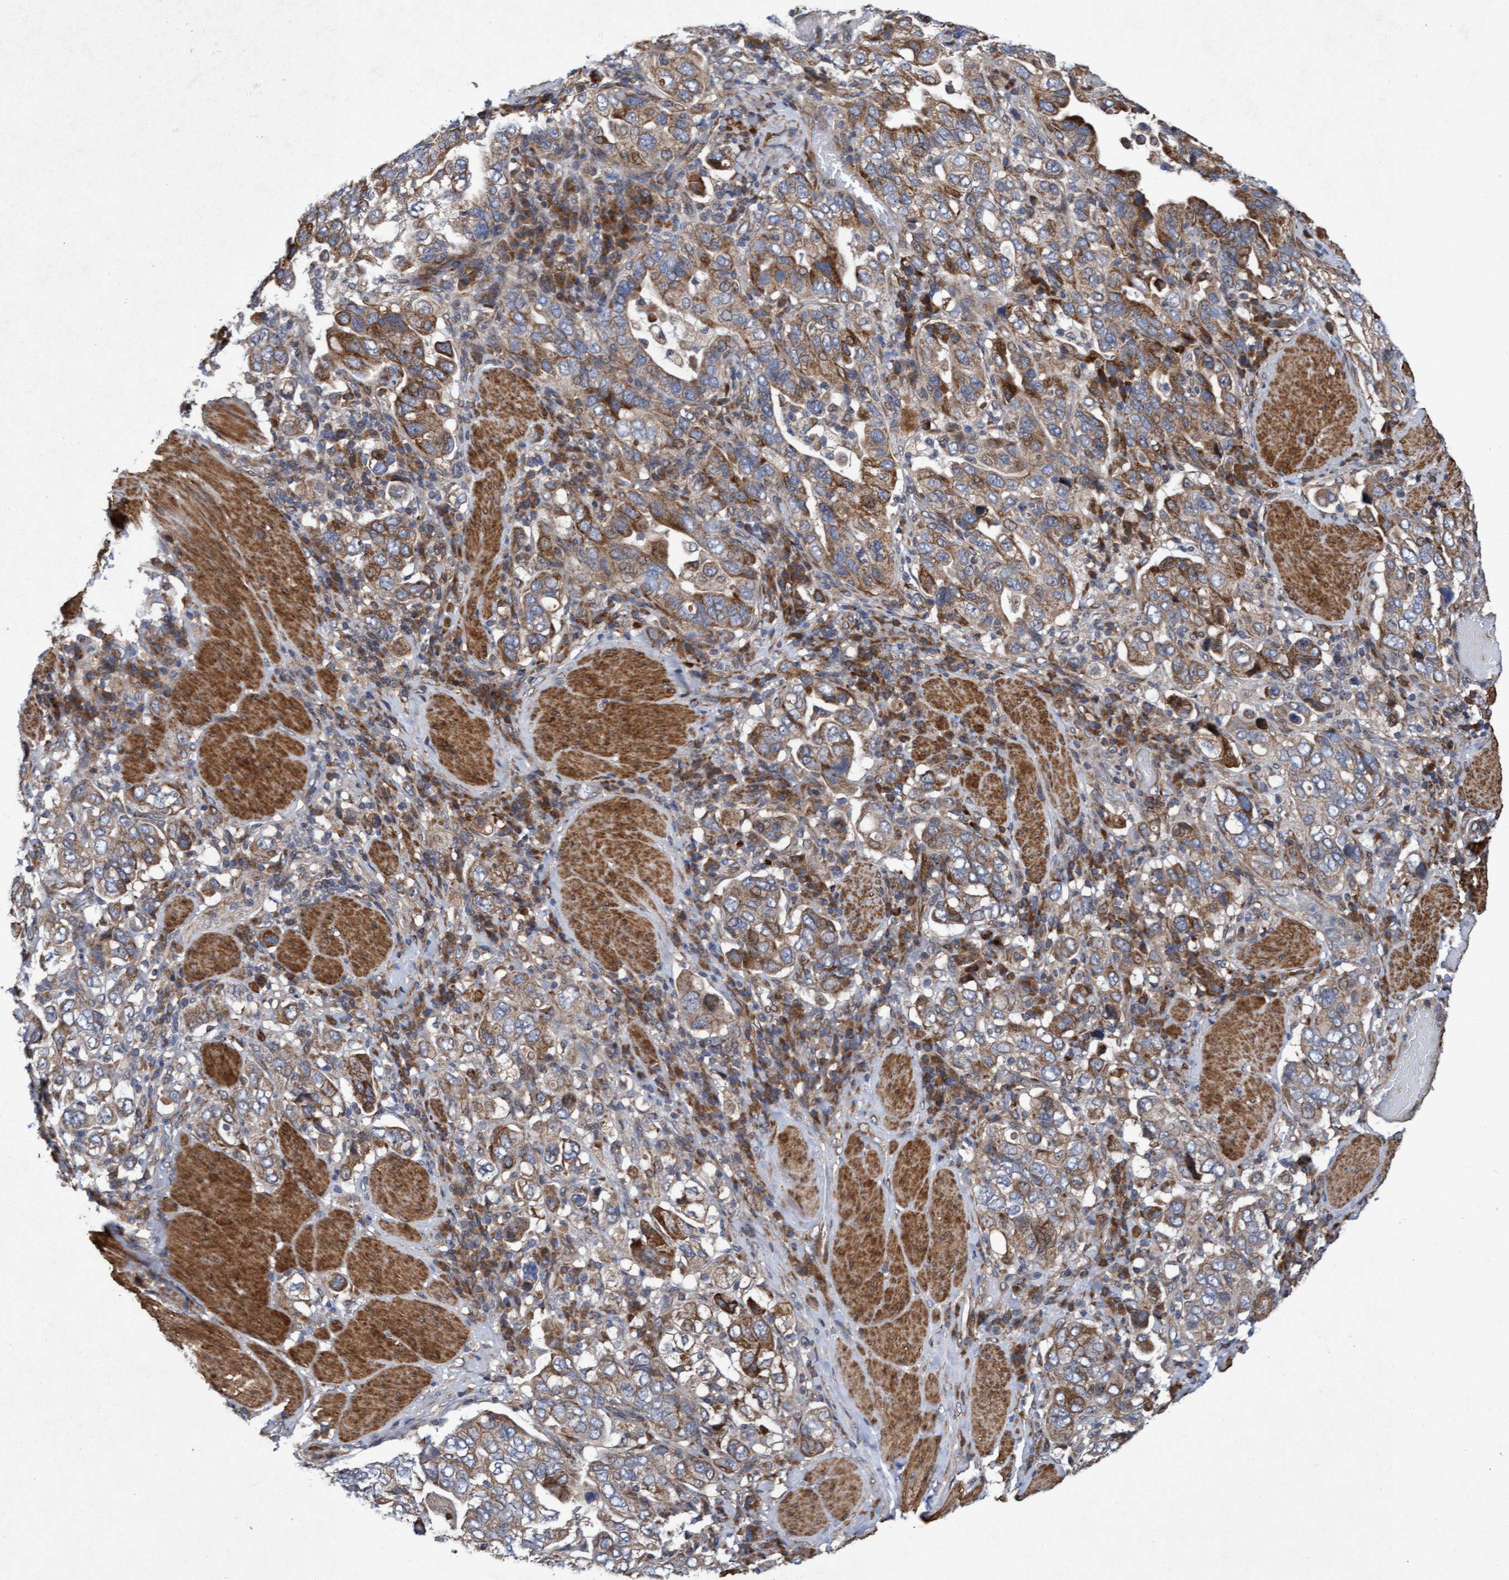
{"staining": {"intensity": "moderate", "quantity": ">75%", "location": "cytoplasmic/membranous"}, "tissue": "stomach cancer", "cell_type": "Tumor cells", "image_type": "cancer", "snomed": [{"axis": "morphology", "description": "Adenocarcinoma, NOS"}, {"axis": "topography", "description": "Stomach, upper"}], "caption": "Human stomach cancer stained with a protein marker exhibits moderate staining in tumor cells.", "gene": "ELP5", "patient": {"sex": "male", "age": 62}}